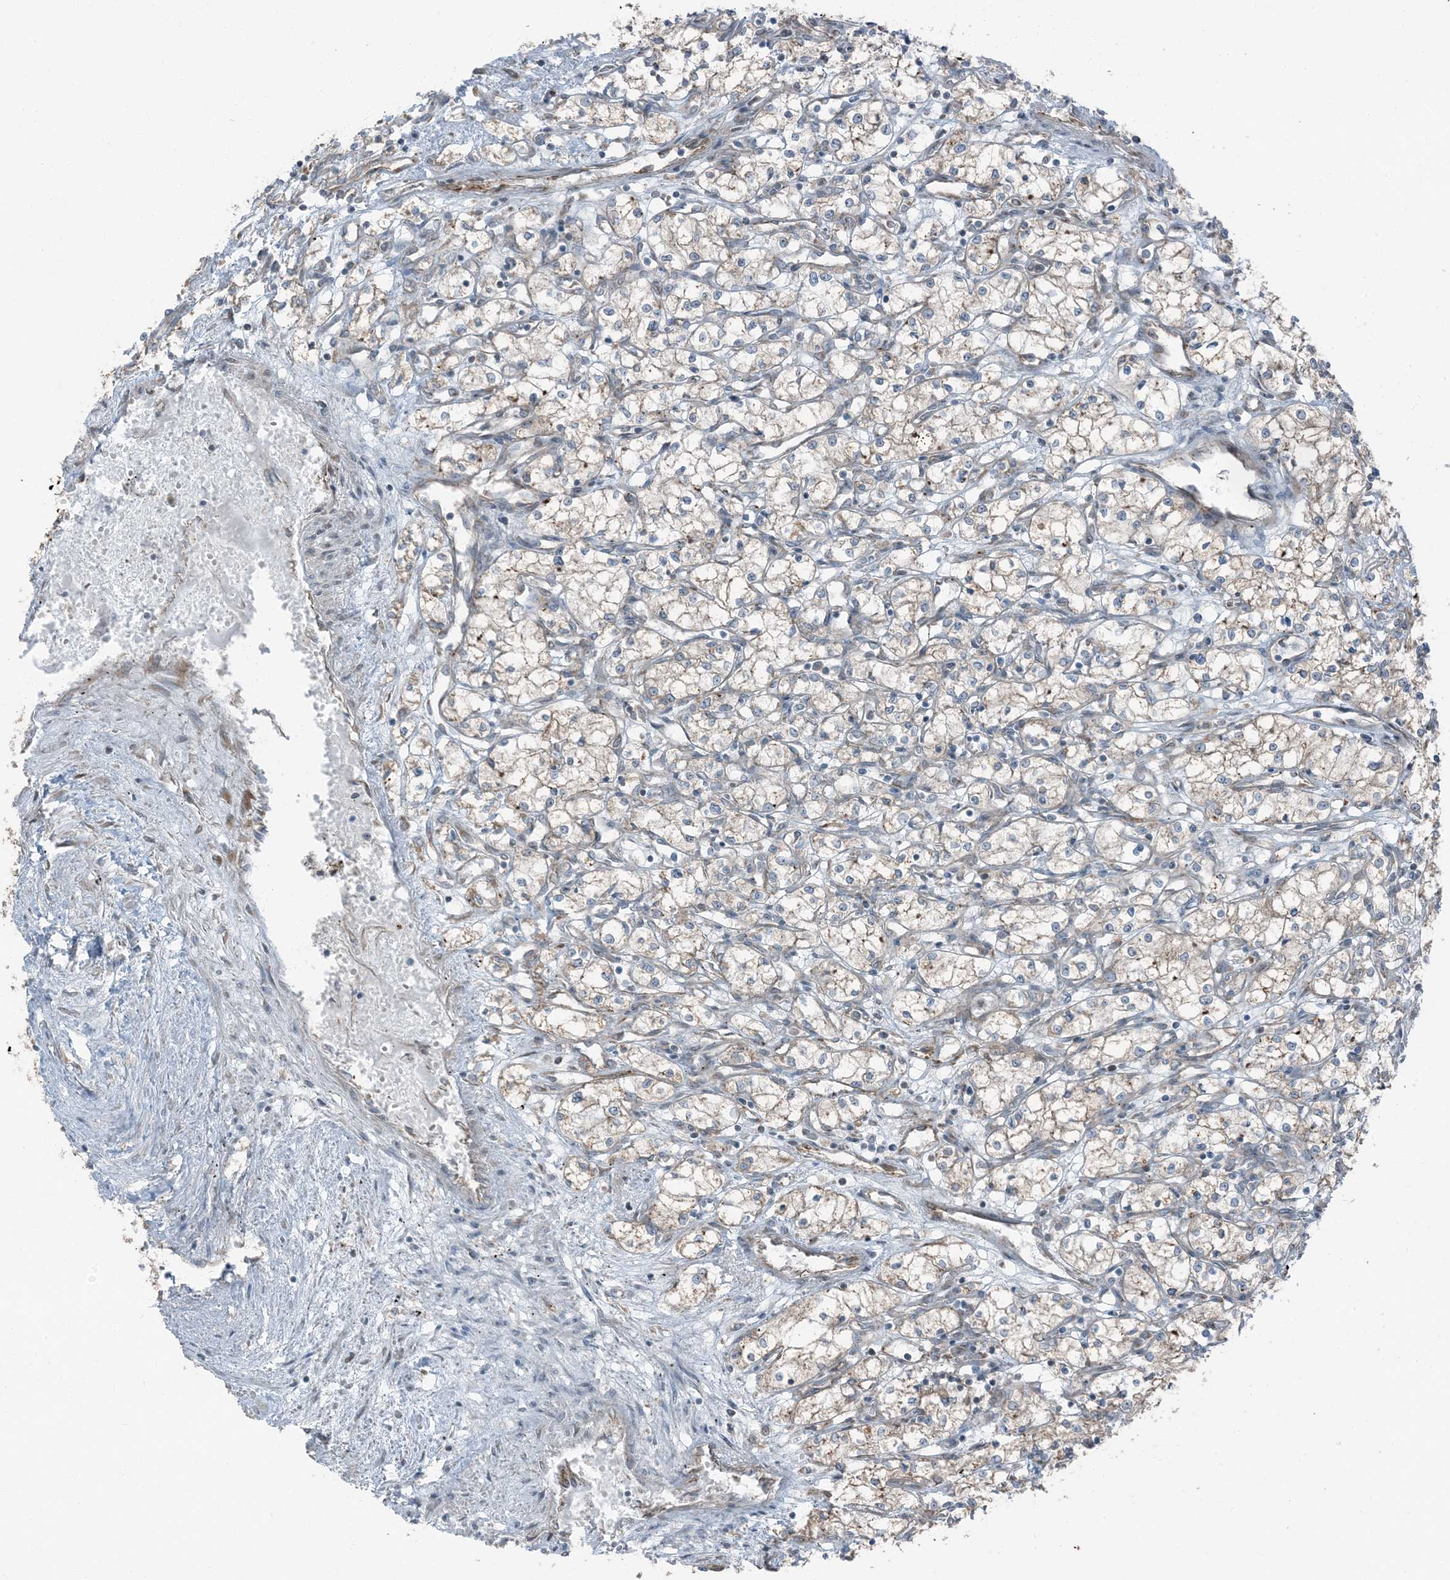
{"staining": {"intensity": "weak", "quantity": "25%-75%", "location": "cytoplasmic/membranous"}, "tissue": "renal cancer", "cell_type": "Tumor cells", "image_type": "cancer", "snomed": [{"axis": "morphology", "description": "Adenocarcinoma, NOS"}, {"axis": "topography", "description": "Kidney"}], "caption": "Immunohistochemistry histopathology image of neoplastic tissue: renal cancer (adenocarcinoma) stained using immunohistochemistry (IHC) demonstrates low levels of weak protein expression localized specifically in the cytoplasmic/membranous of tumor cells, appearing as a cytoplasmic/membranous brown color.", "gene": "RAB3GAP1", "patient": {"sex": "male", "age": 59}}